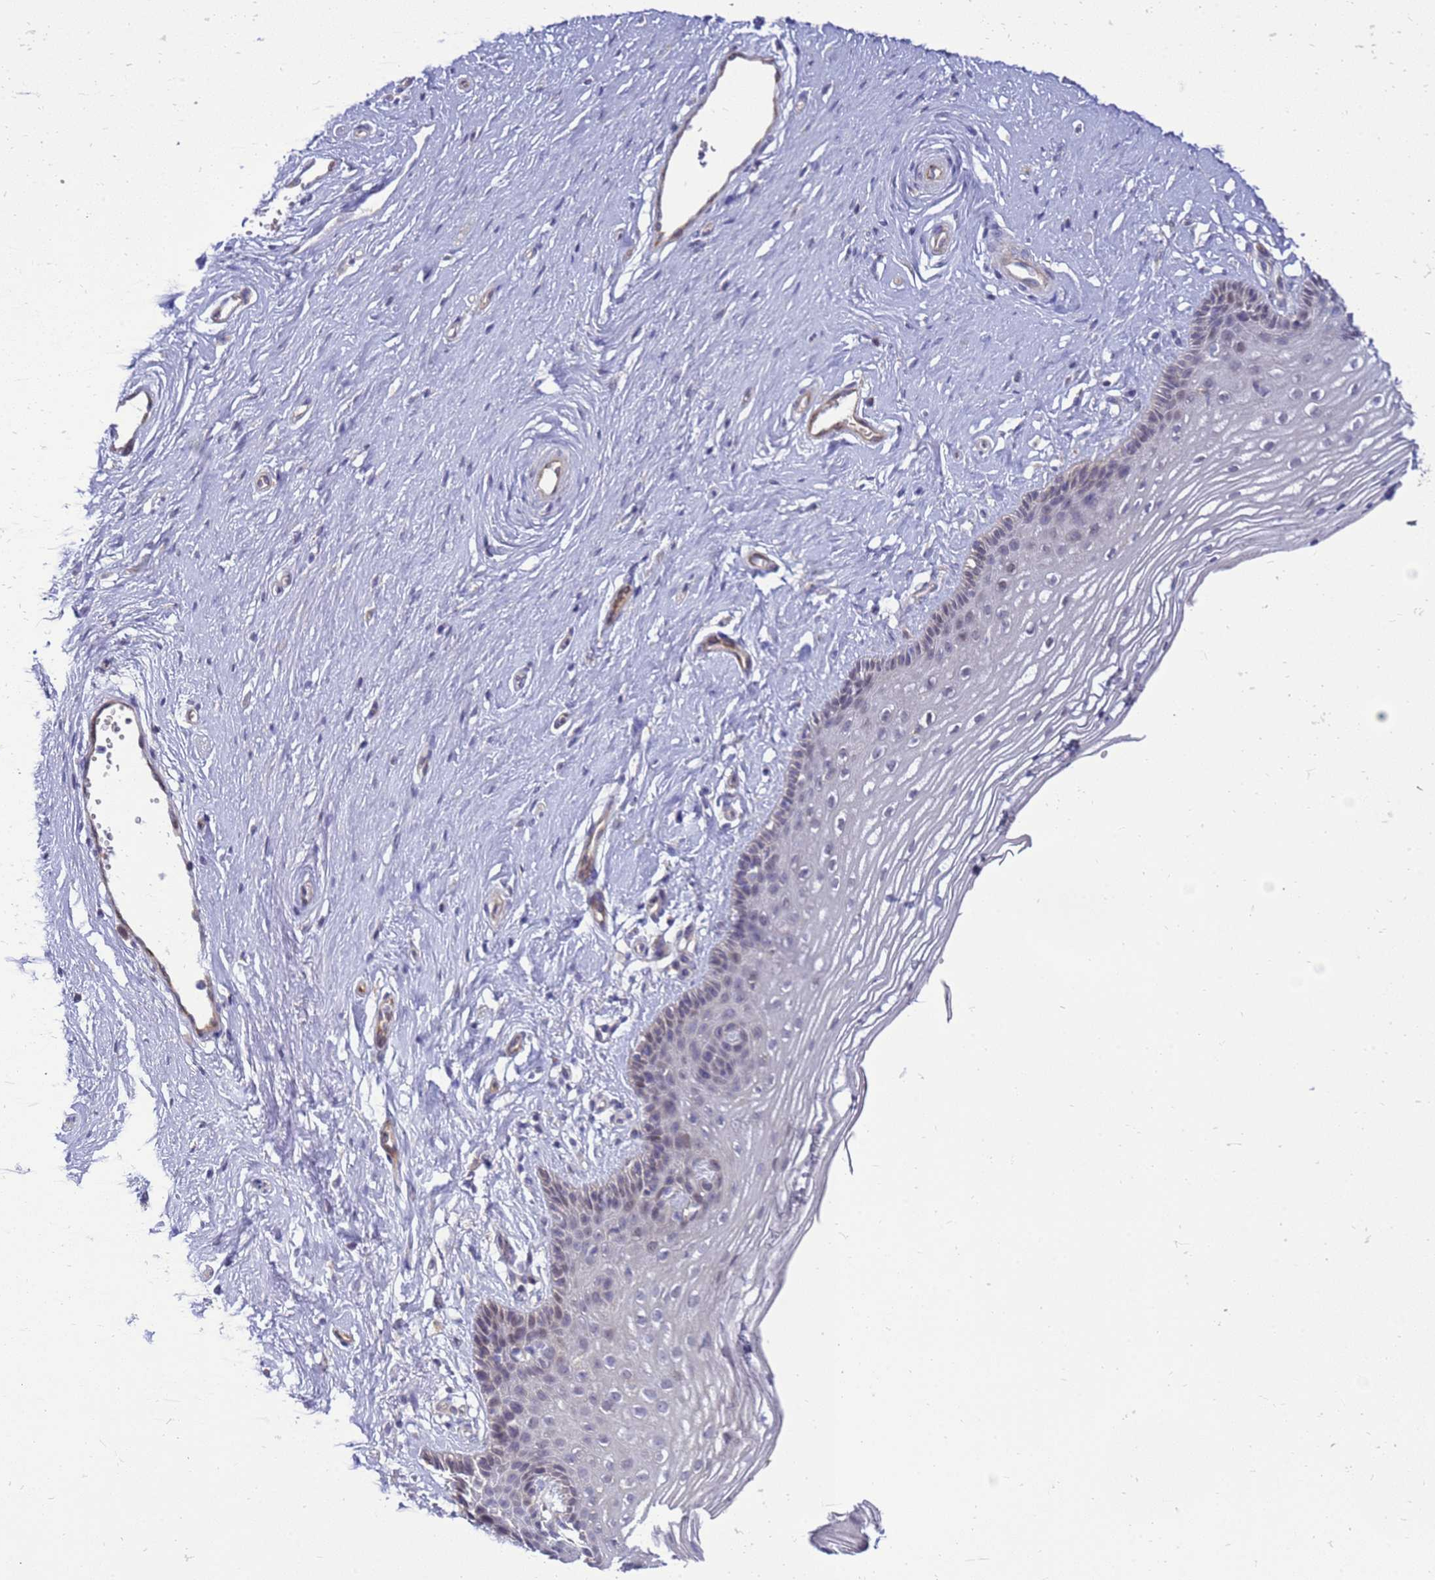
{"staining": {"intensity": "weak", "quantity": "<25%", "location": "cytoplasmic/membranous,nuclear"}, "tissue": "vagina", "cell_type": "Squamous epithelial cells", "image_type": "normal", "snomed": [{"axis": "morphology", "description": "Normal tissue, NOS"}, {"axis": "topography", "description": "Vagina"}], "caption": "Immunohistochemistry of benign vagina displays no positivity in squamous epithelial cells.", "gene": "ENOPH1", "patient": {"sex": "female", "age": 46}}